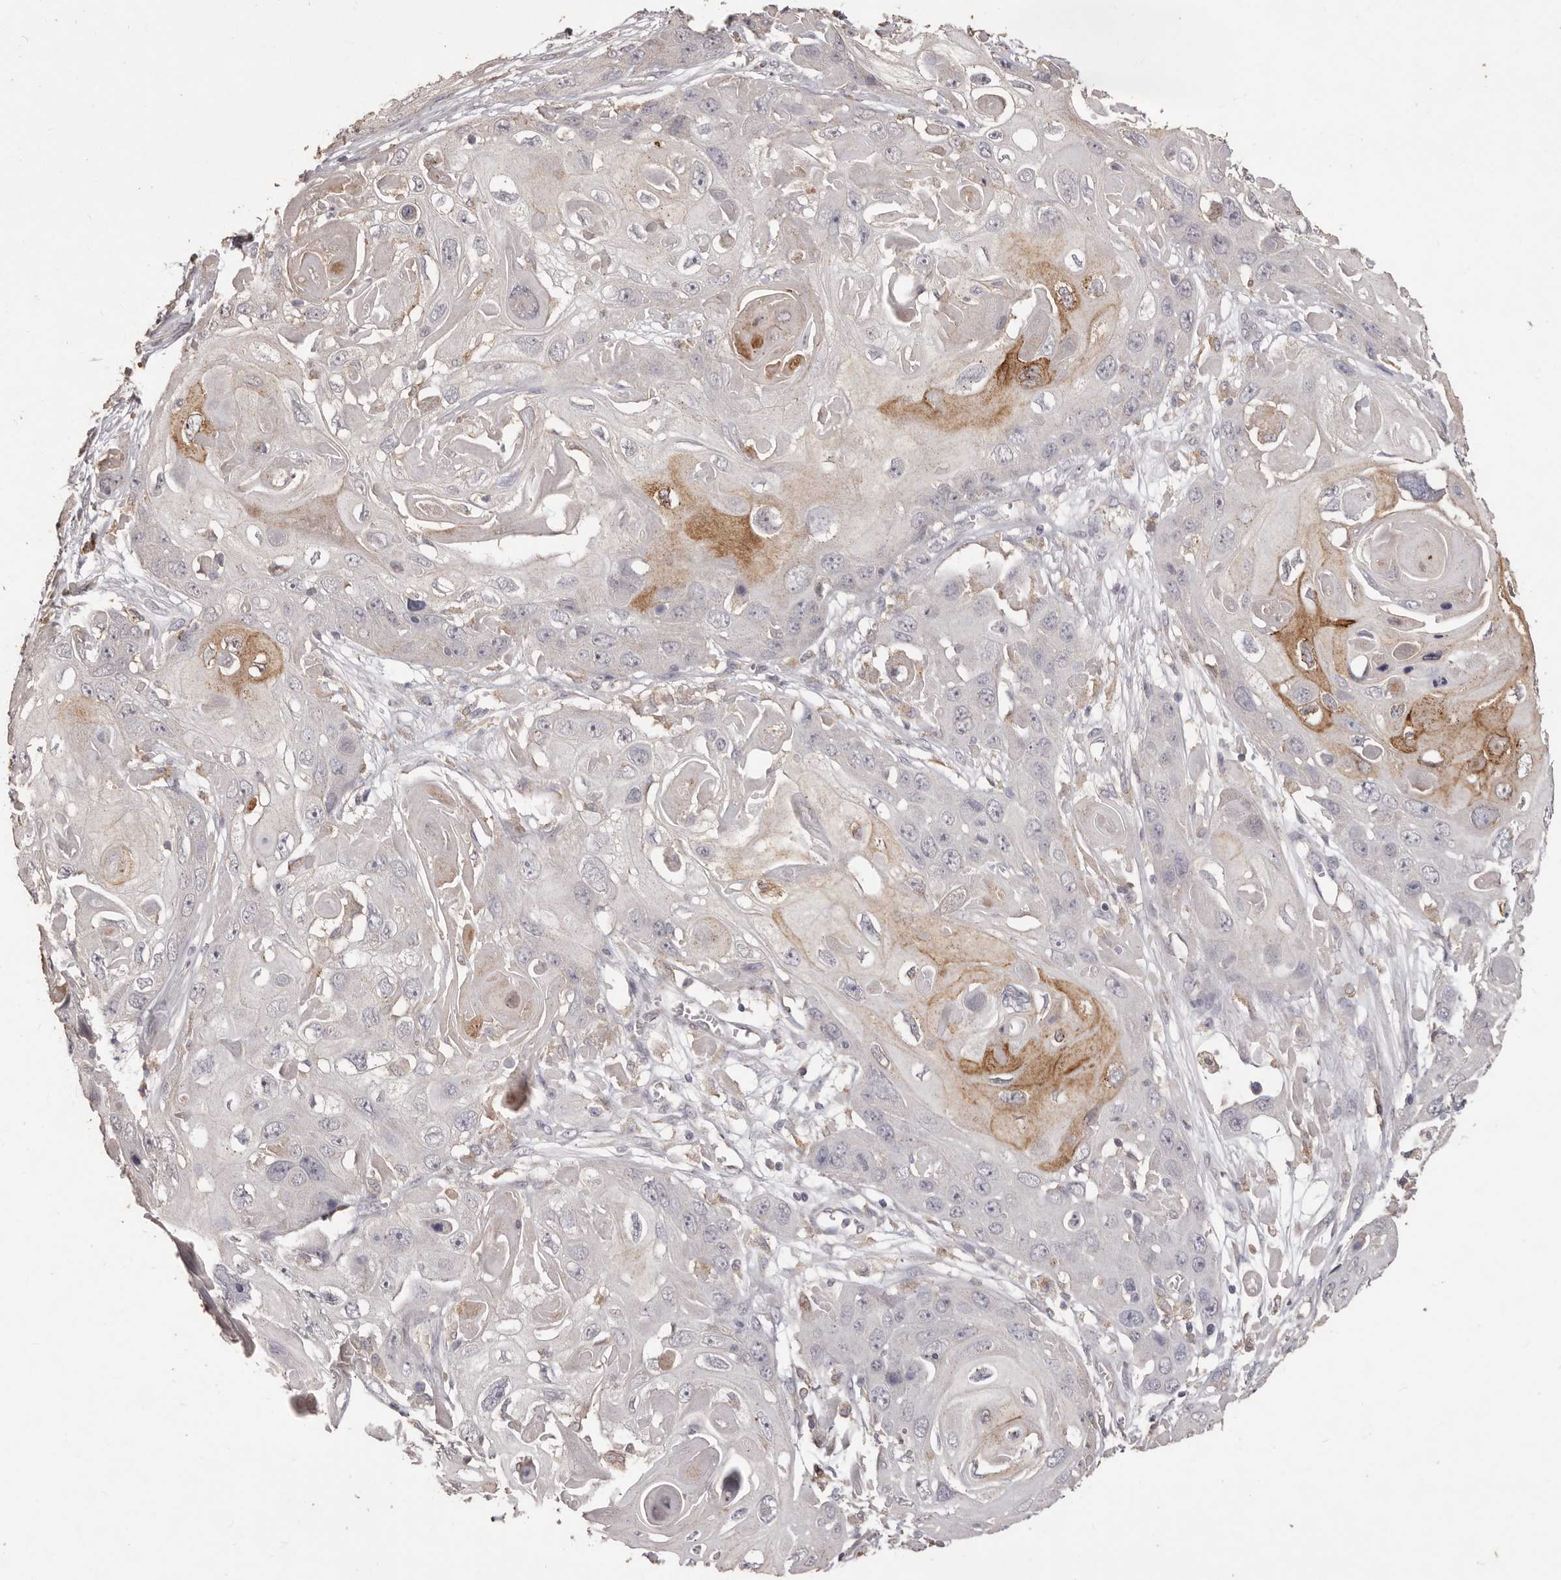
{"staining": {"intensity": "moderate", "quantity": "<25%", "location": "cytoplasmic/membranous"}, "tissue": "skin cancer", "cell_type": "Tumor cells", "image_type": "cancer", "snomed": [{"axis": "morphology", "description": "Squamous cell carcinoma, NOS"}, {"axis": "topography", "description": "Skin"}], "caption": "Immunohistochemical staining of skin cancer (squamous cell carcinoma) exhibits low levels of moderate cytoplasmic/membranous protein positivity in approximately <25% of tumor cells.", "gene": "PRSS27", "patient": {"sex": "male", "age": 55}}